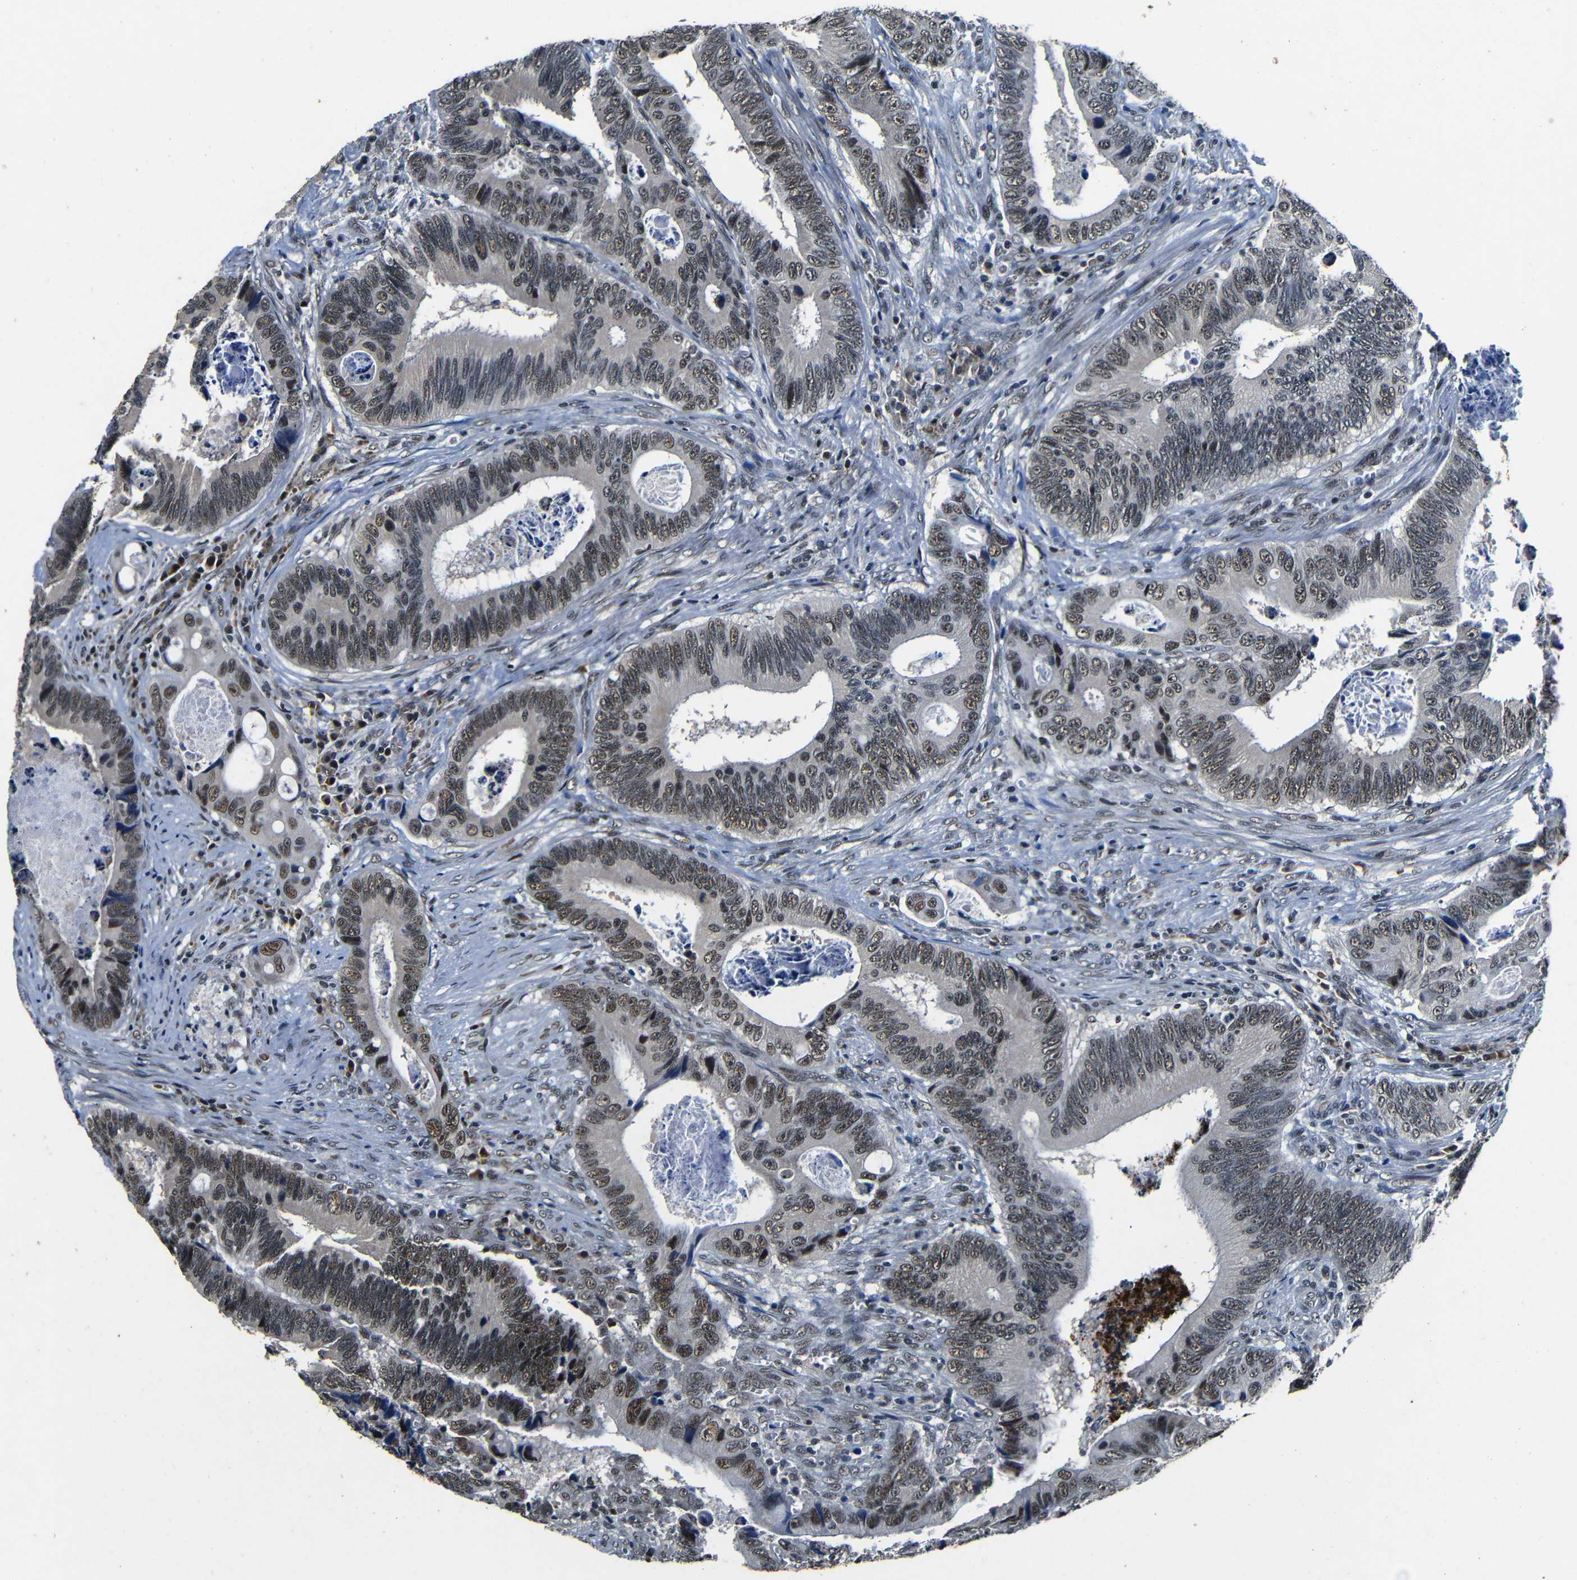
{"staining": {"intensity": "weak", "quantity": ">75%", "location": "nuclear"}, "tissue": "colorectal cancer", "cell_type": "Tumor cells", "image_type": "cancer", "snomed": [{"axis": "morphology", "description": "Inflammation, NOS"}, {"axis": "morphology", "description": "Adenocarcinoma, NOS"}, {"axis": "topography", "description": "Colon"}], "caption": "Immunohistochemical staining of colorectal adenocarcinoma demonstrates low levels of weak nuclear expression in about >75% of tumor cells.", "gene": "FOXD4", "patient": {"sex": "male", "age": 72}}